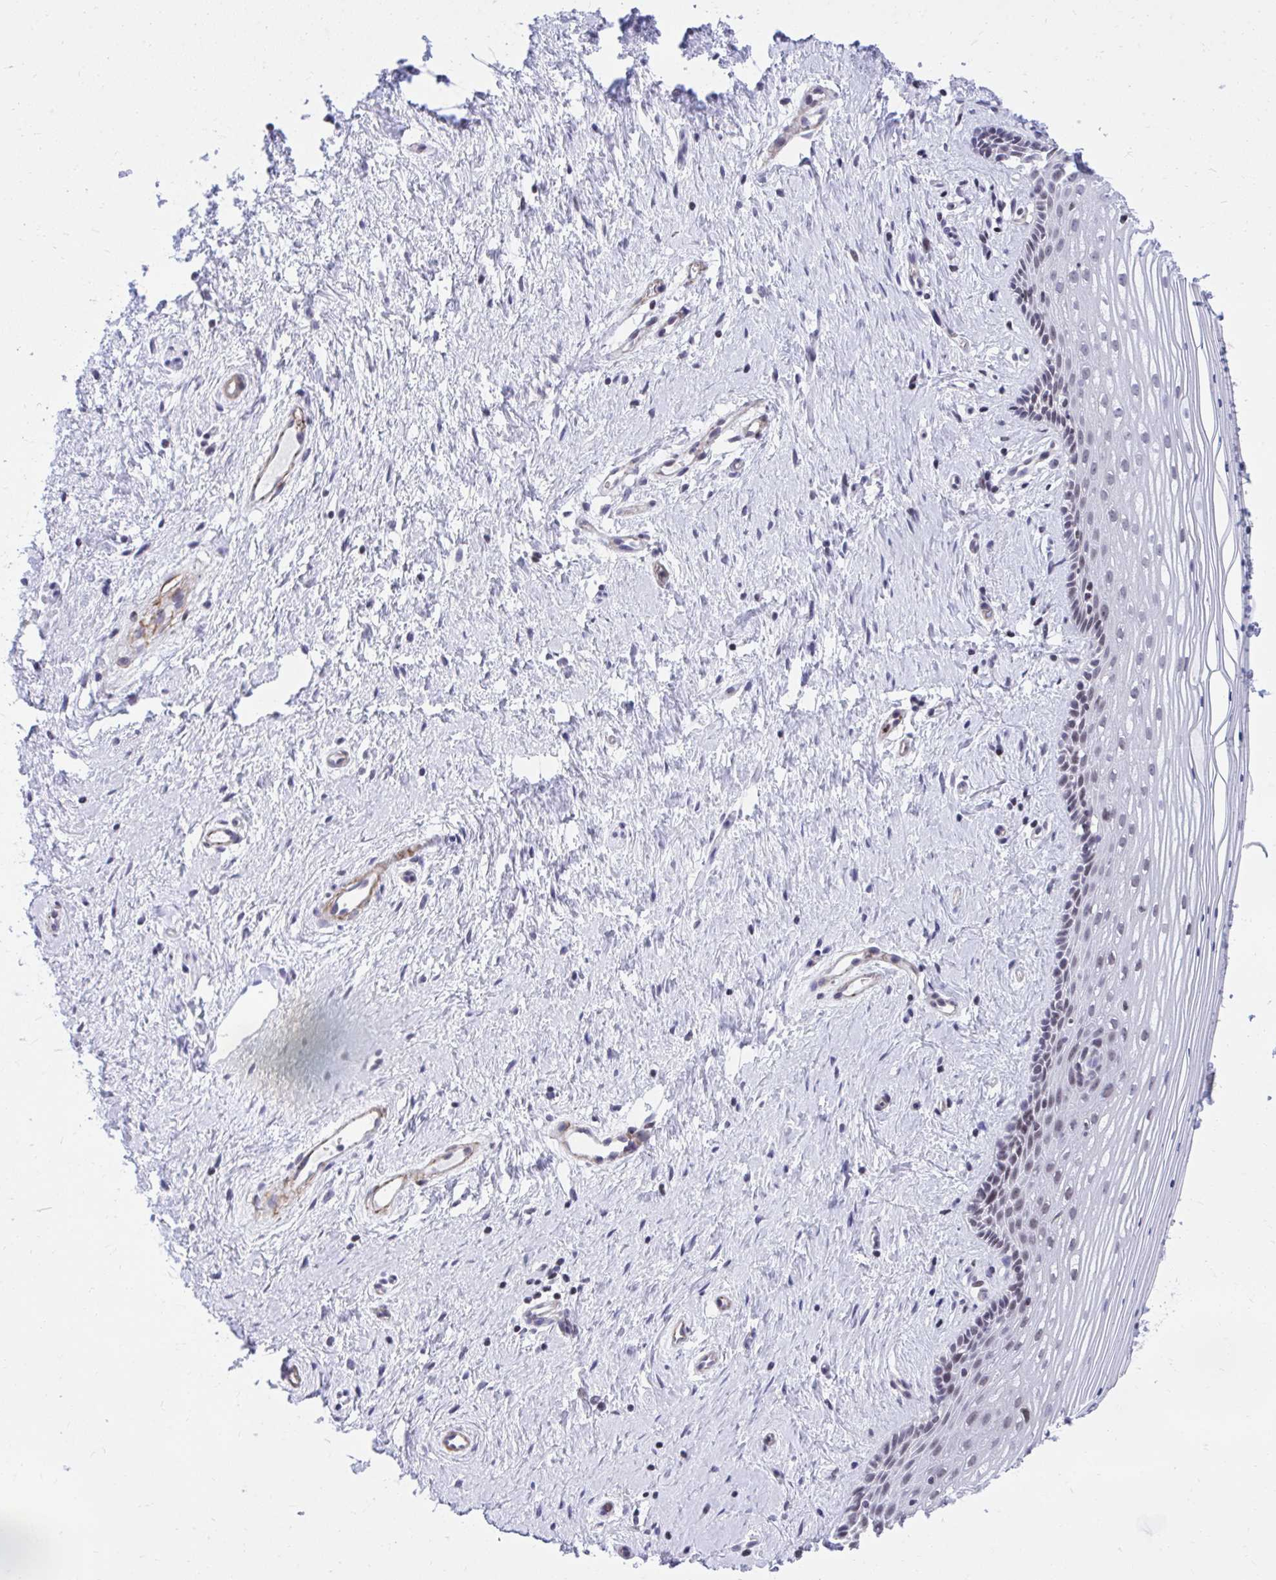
{"staining": {"intensity": "moderate", "quantity": "<25%", "location": "nuclear"}, "tissue": "vagina", "cell_type": "Squamous epithelial cells", "image_type": "normal", "snomed": [{"axis": "morphology", "description": "Normal tissue, NOS"}, {"axis": "topography", "description": "Vagina"}], "caption": "High-magnification brightfield microscopy of unremarkable vagina stained with DAB (3,3'-diaminobenzidine) (brown) and counterstained with hematoxylin (blue). squamous epithelial cells exhibit moderate nuclear staining is seen in approximately<25% of cells.", "gene": "KCNN4", "patient": {"sex": "female", "age": 42}}